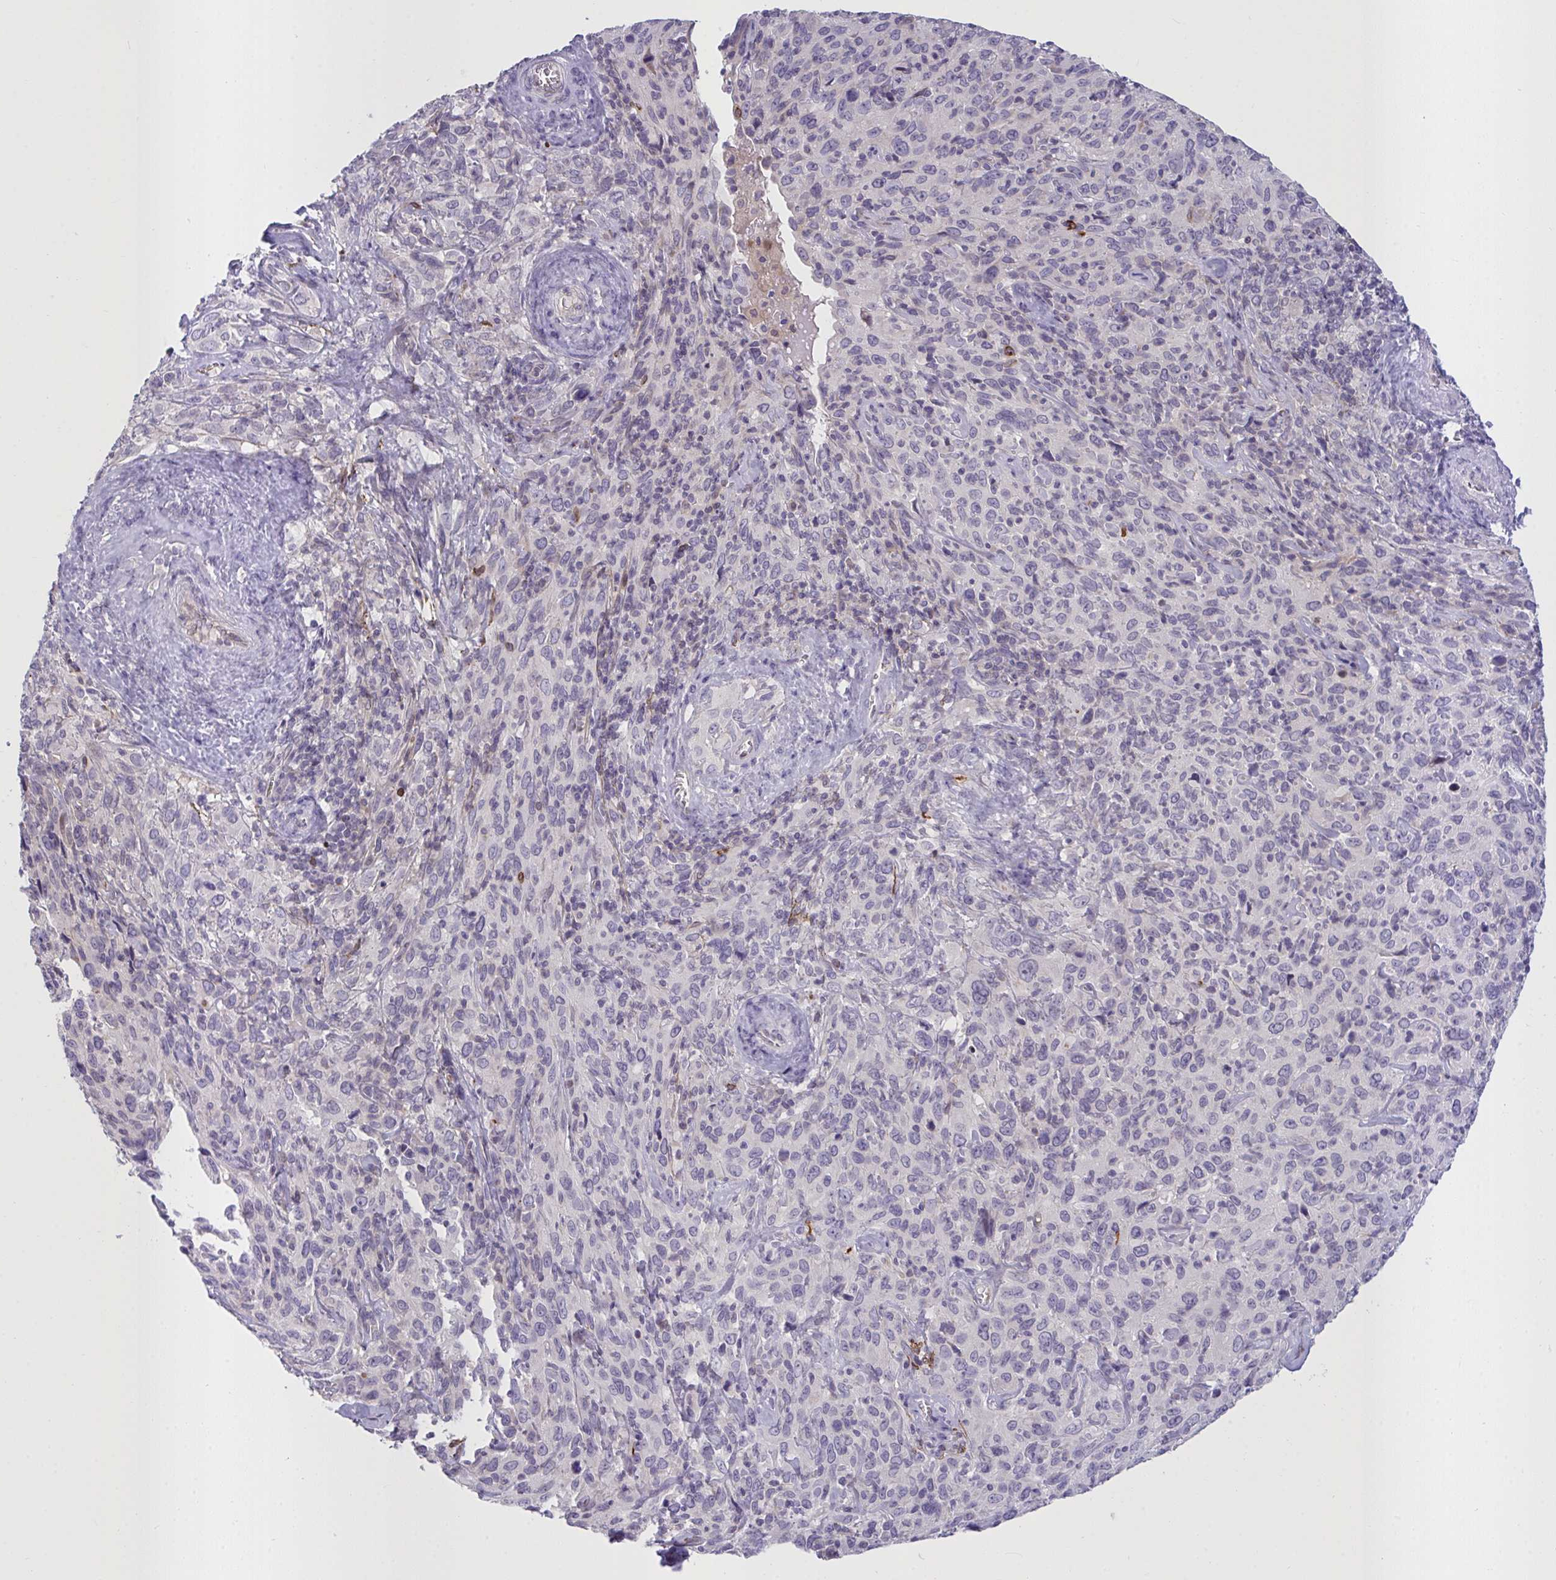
{"staining": {"intensity": "negative", "quantity": "none", "location": "none"}, "tissue": "cervical cancer", "cell_type": "Tumor cells", "image_type": "cancer", "snomed": [{"axis": "morphology", "description": "Normal tissue, NOS"}, {"axis": "morphology", "description": "Squamous cell carcinoma, NOS"}, {"axis": "topography", "description": "Cervix"}], "caption": "Tumor cells are negative for brown protein staining in cervical cancer. (Immunohistochemistry (ihc), brightfield microscopy, high magnification).", "gene": "SEMA6B", "patient": {"sex": "female", "age": 51}}